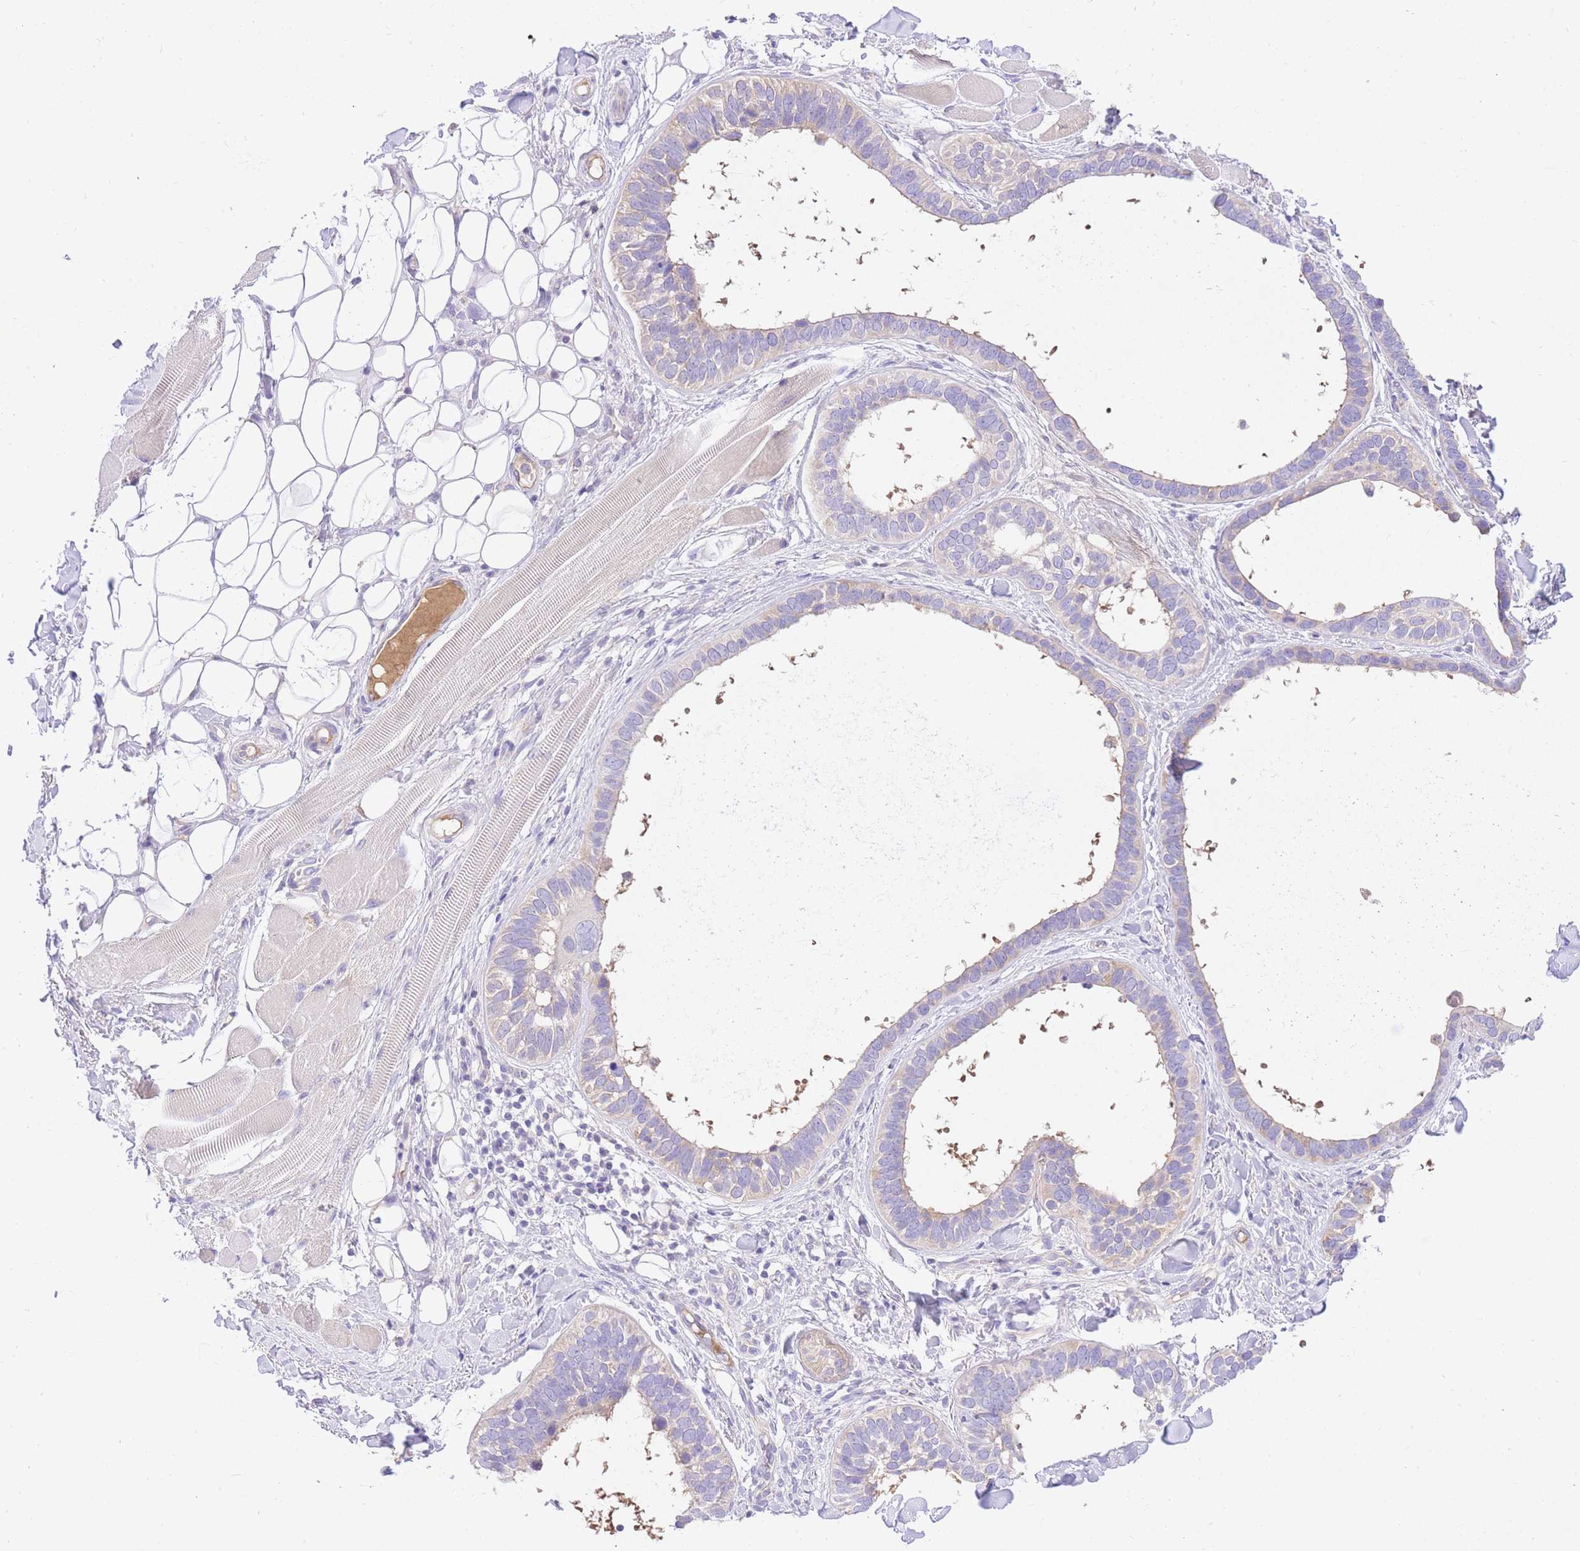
{"staining": {"intensity": "negative", "quantity": "none", "location": "none"}, "tissue": "skin cancer", "cell_type": "Tumor cells", "image_type": "cancer", "snomed": [{"axis": "morphology", "description": "Basal cell carcinoma"}, {"axis": "topography", "description": "Skin"}], "caption": "Immunohistochemistry of human skin cancer (basal cell carcinoma) displays no staining in tumor cells. (DAB immunohistochemistry (IHC) with hematoxylin counter stain).", "gene": "LIPH", "patient": {"sex": "male", "age": 62}}